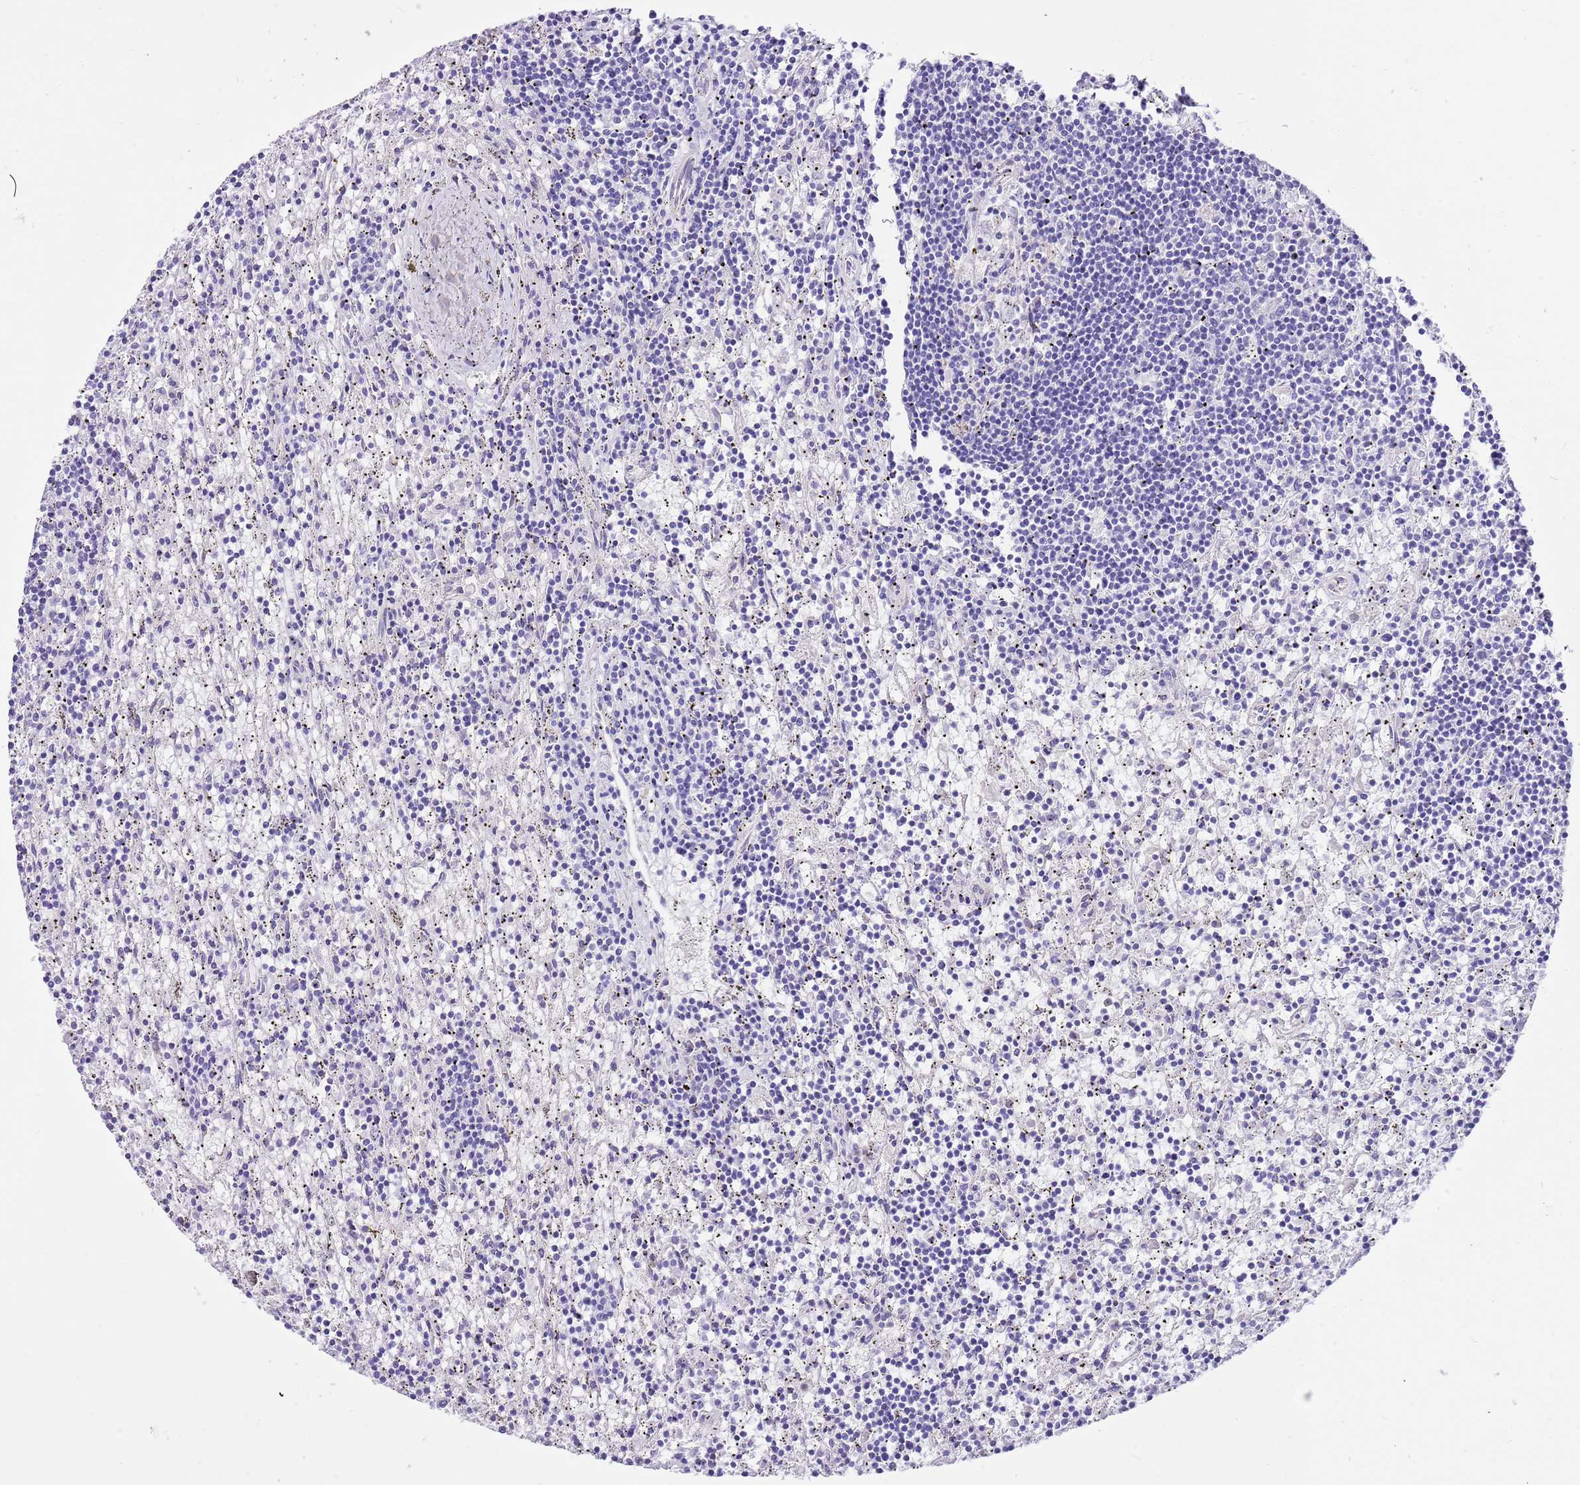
{"staining": {"intensity": "negative", "quantity": "none", "location": "none"}, "tissue": "lymphoma", "cell_type": "Tumor cells", "image_type": "cancer", "snomed": [{"axis": "morphology", "description": "Malignant lymphoma, non-Hodgkin's type, Low grade"}, {"axis": "topography", "description": "Spleen"}], "caption": "IHC histopathology image of human malignant lymphoma, non-Hodgkin's type (low-grade) stained for a protein (brown), which shows no positivity in tumor cells. Nuclei are stained in blue.", "gene": "SERINC3", "patient": {"sex": "male", "age": 76}}